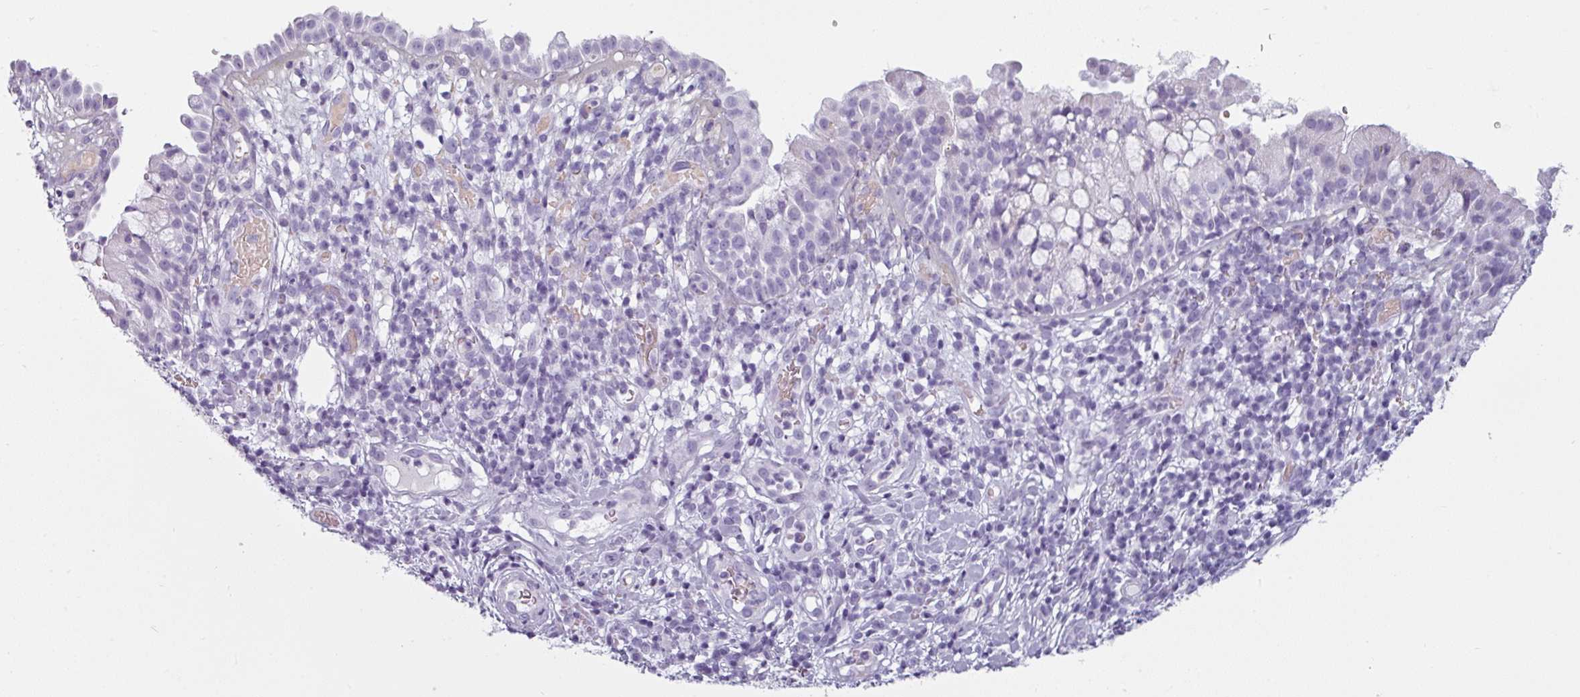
{"staining": {"intensity": "negative", "quantity": "none", "location": "none"}, "tissue": "nasopharynx", "cell_type": "Respiratory epithelial cells", "image_type": "normal", "snomed": [{"axis": "morphology", "description": "Normal tissue, NOS"}, {"axis": "topography", "description": "Nasopharynx"}], "caption": "Immunohistochemistry (IHC) of benign nasopharynx displays no expression in respiratory epithelial cells.", "gene": "CLCA1", "patient": {"sex": "male", "age": 65}}